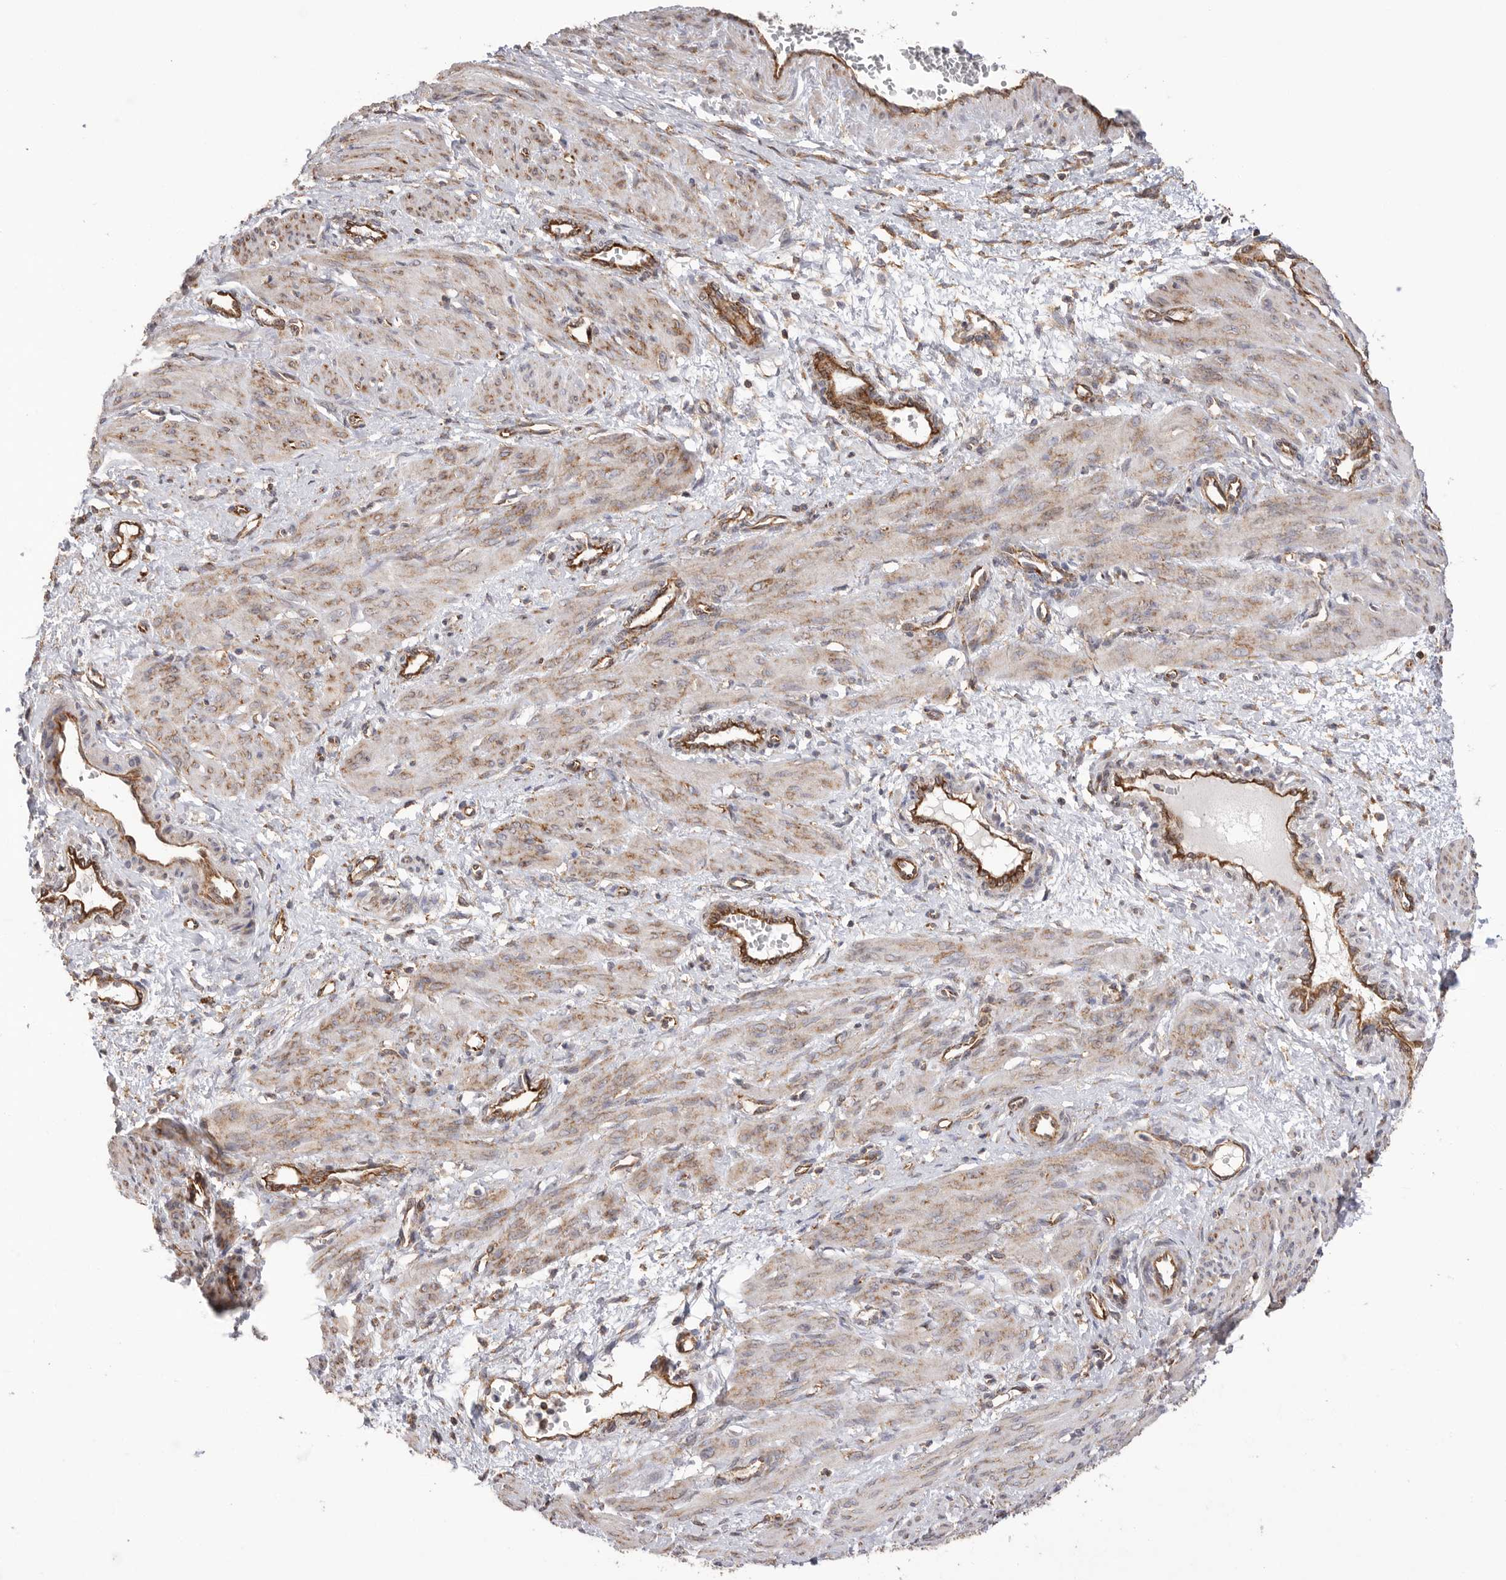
{"staining": {"intensity": "moderate", "quantity": "25%-75%", "location": "cytoplasmic/membranous"}, "tissue": "smooth muscle", "cell_type": "Smooth muscle cells", "image_type": "normal", "snomed": [{"axis": "morphology", "description": "Normal tissue, NOS"}, {"axis": "topography", "description": "Endometrium"}], "caption": "Unremarkable smooth muscle was stained to show a protein in brown. There is medium levels of moderate cytoplasmic/membranous staining in approximately 25%-75% of smooth muscle cells. (DAB (3,3'-diaminobenzidine) = brown stain, brightfield microscopy at high magnification).", "gene": "SERBP1", "patient": {"sex": "female", "age": 33}}